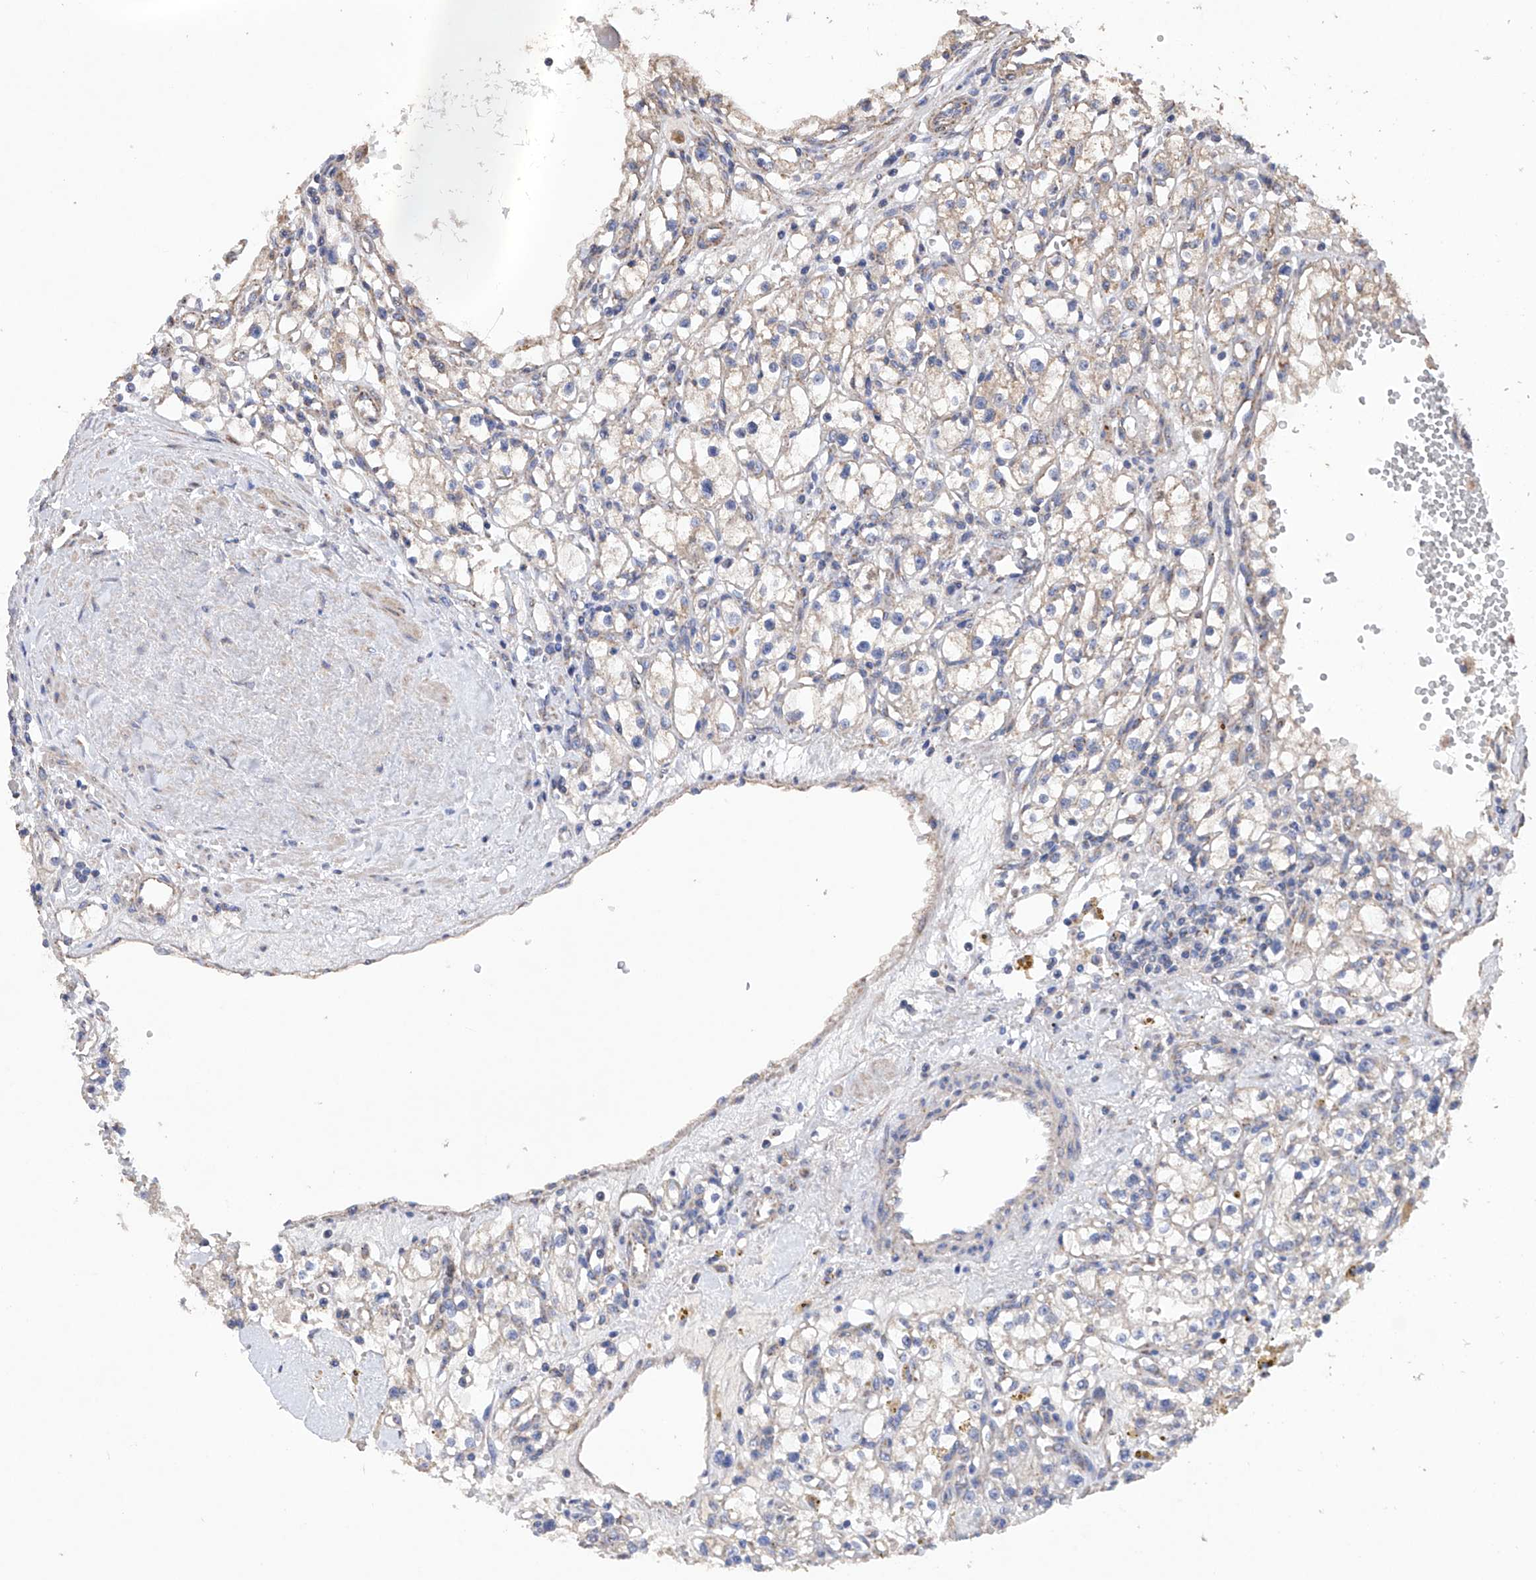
{"staining": {"intensity": "weak", "quantity": ">75%", "location": "cytoplasmic/membranous"}, "tissue": "renal cancer", "cell_type": "Tumor cells", "image_type": "cancer", "snomed": [{"axis": "morphology", "description": "Adenocarcinoma, NOS"}, {"axis": "topography", "description": "Kidney"}], "caption": "Adenocarcinoma (renal) was stained to show a protein in brown. There is low levels of weak cytoplasmic/membranous staining in about >75% of tumor cells.", "gene": "EFCAB2", "patient": {"sex": "male", "age": 56}}